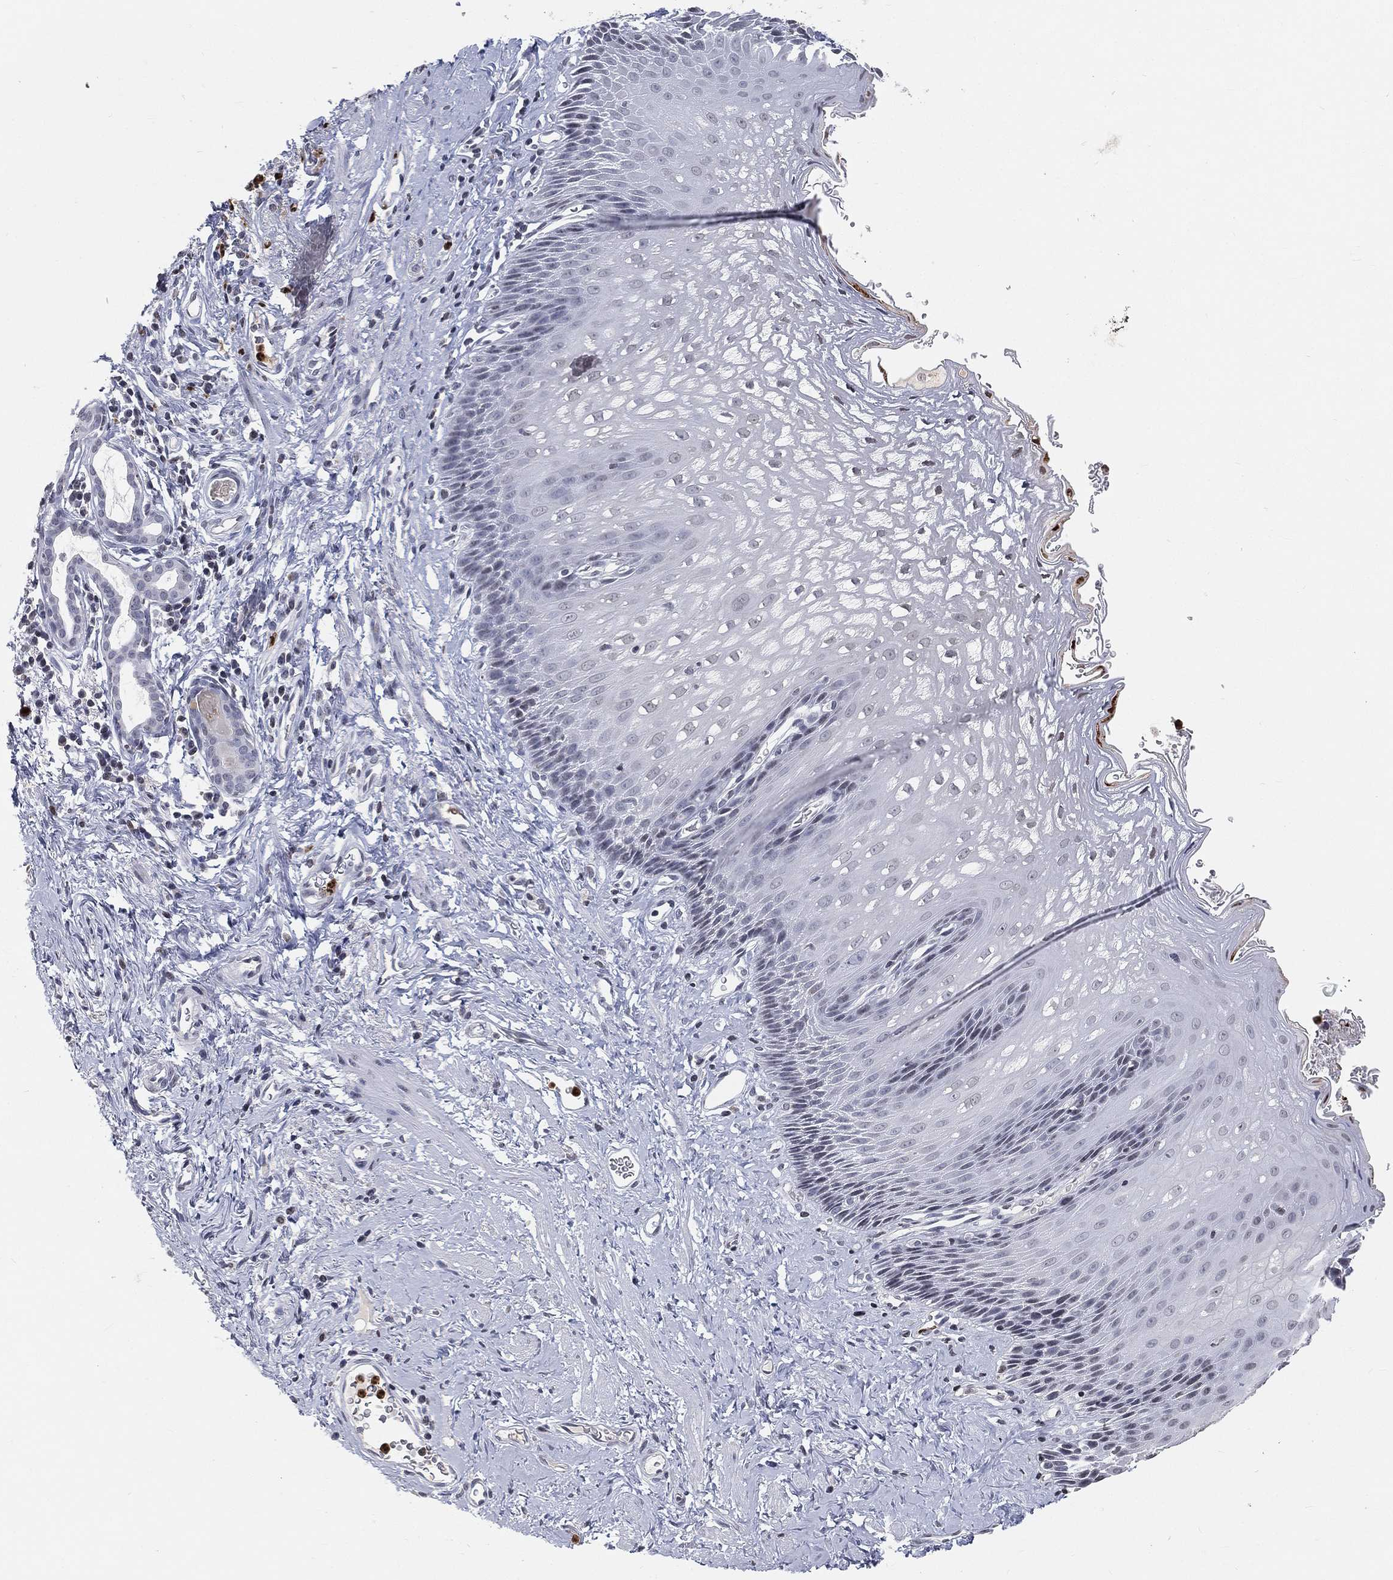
{"staining": {"intensity": "negative", "quantity": "none", "location": "none"}, "tissue": "esophagus", "cell_type": "Squamous epithelial cells", "image_type": "normal", "snomed": [{"axis": "morphology", "description": "Normal tissue, NOS"}, {"axis": "topography", "description": "Esophagus"}], "caption": "Esophagus stained for a protein using immunohistochemistry (IHC) reveals no positivity squamous epithelial cells.", "gene": "ARG1", "patient": {"sex": "male", "age": 64}}